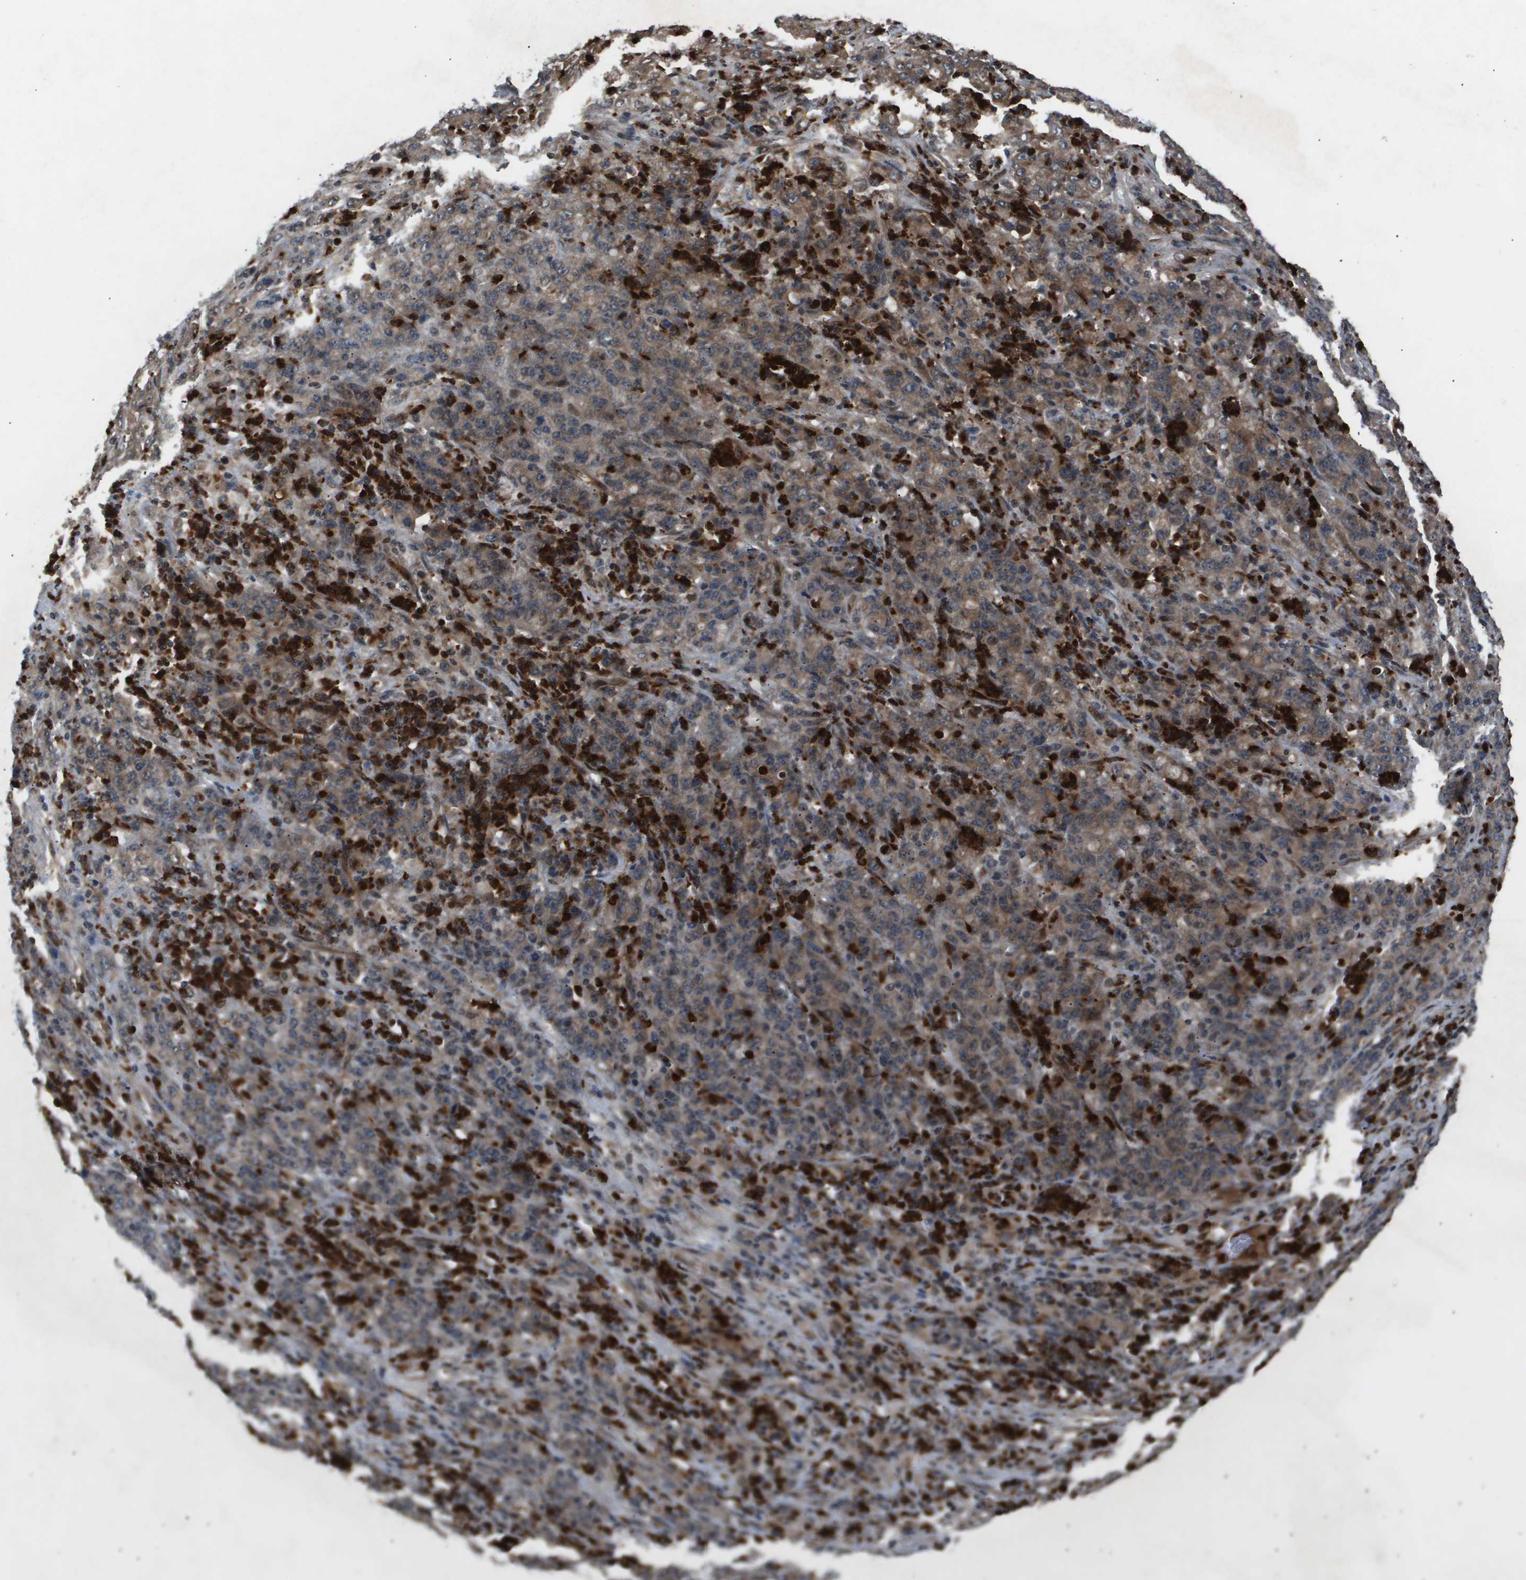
{"staining": {"intensity": "moderate", "quantity": ">75%", "location": "cytoplasmic/membranous"}, "tissue": "stomach cancer", "cell_type": "Tumor cells", "image_type": "cancer", "snomed": [{"axis": "morphology", "description": "Adenocarcinoma, NOS"}, {"axis": "topography", "description": "Stomach, lower"}], "caption": "Adenocarcinoma (stomach) stained with a brown dye demonstrates moderate cytoplasmic/membranous positive expression in approximately >75% of tumor cells.", "gene": "ERG", "patient": {"sex": "female", "age": 71}}